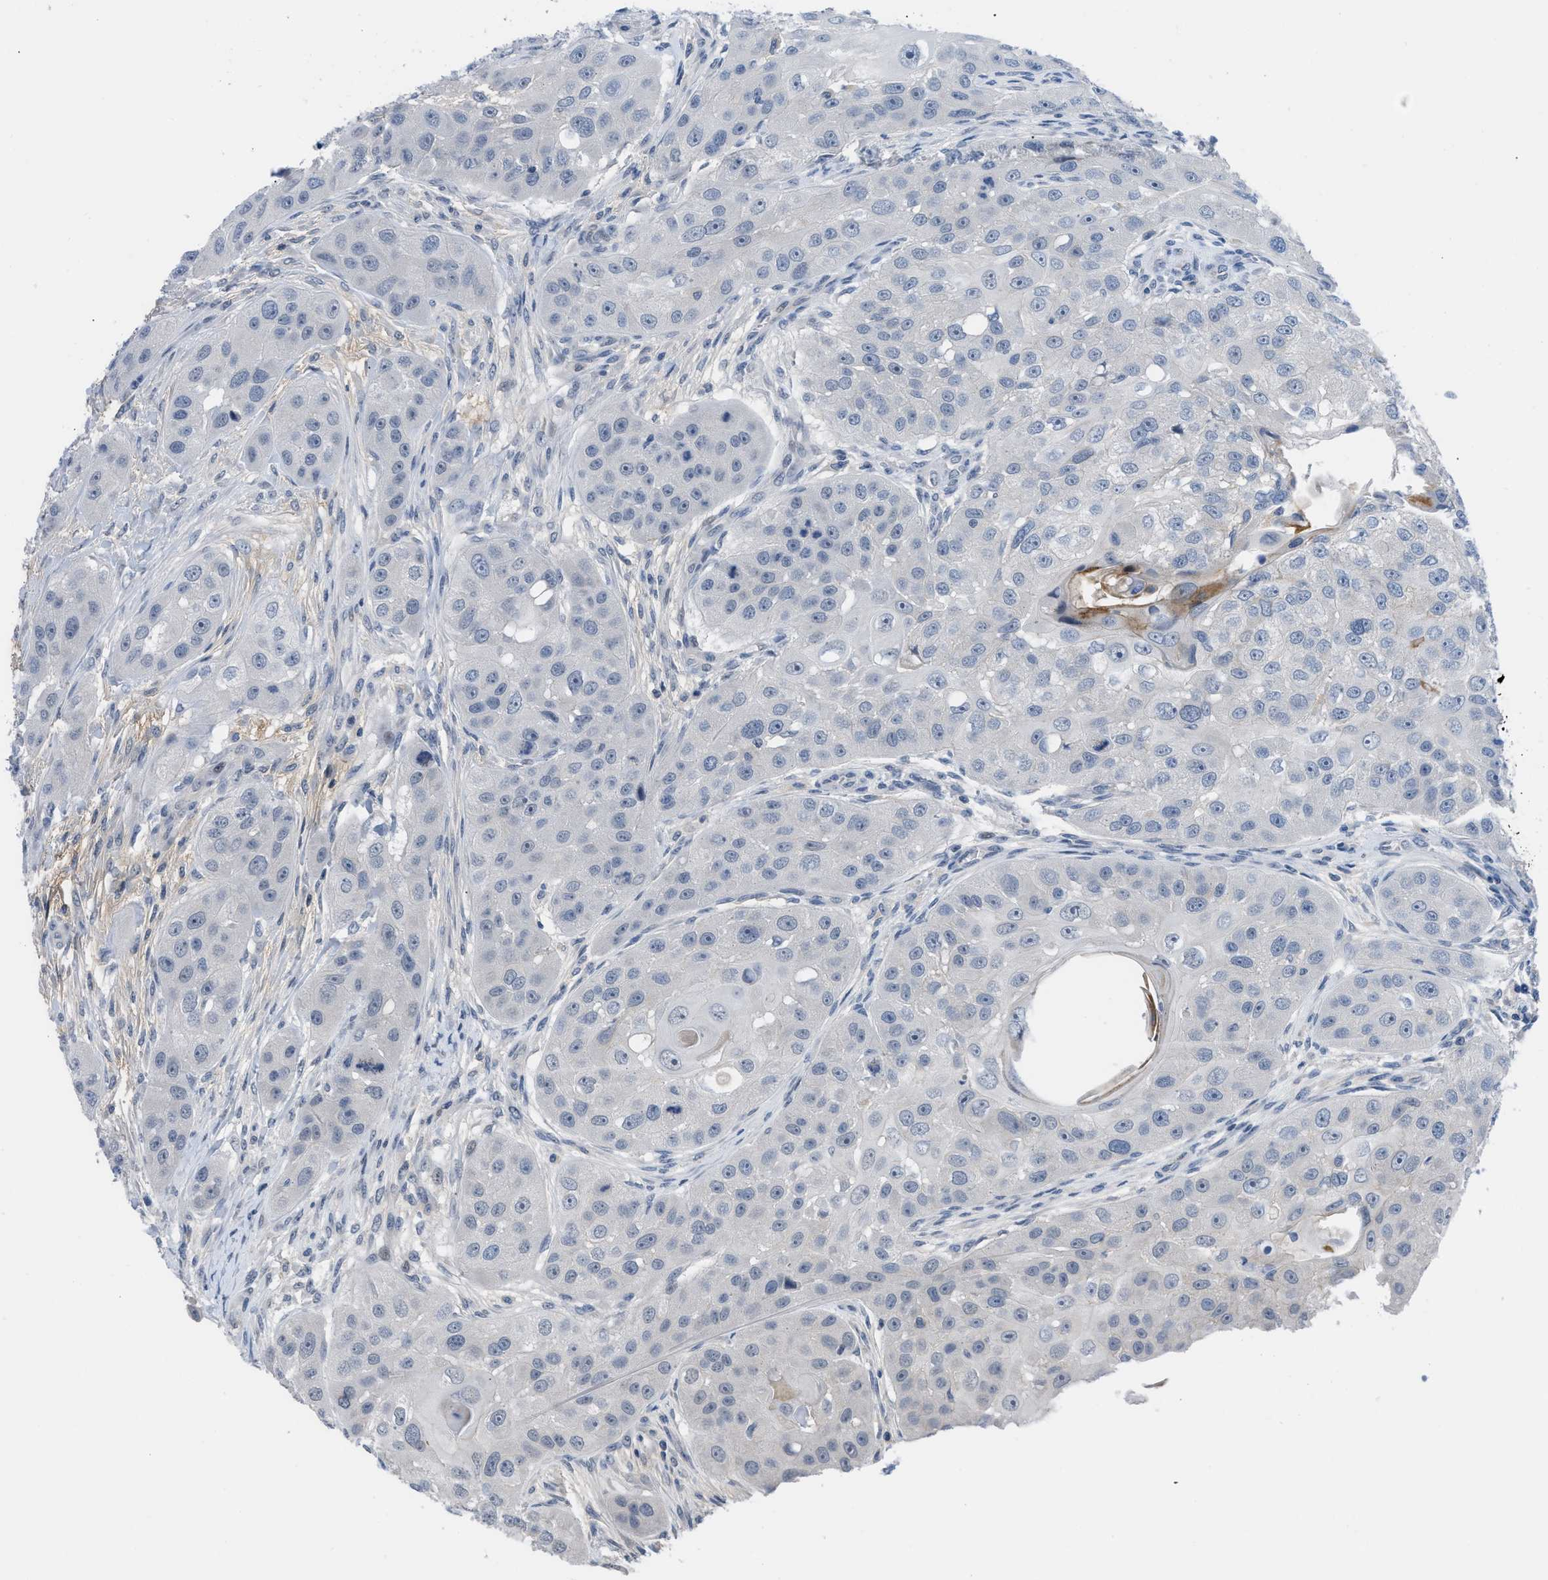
{"staining": {"intensity": "negative", "quantity": "none", "location": "none"}, "tissue": "head and neck cancer", "cell_type": "Tumor cells", "image_type": "cancer", "snomed": [{"axis": "morphology", "description": "Normal tissue, NOS"}, {"axis": "morphology", "description": "Squamous cell carcinoma, NOS"}, {"axis": "topography", "description": "Skeletal muscle"}, {"axis": "topography", "description": "Head-Neck"}], "caption": "This is an immunohistochemistry (IHC) photomicrograph of head and neck cancer (squamous cell carcinoma). There is no staining in tumor cells.", "gene": "OR9K2", "patient": {"sex": "male", "age": 51}}